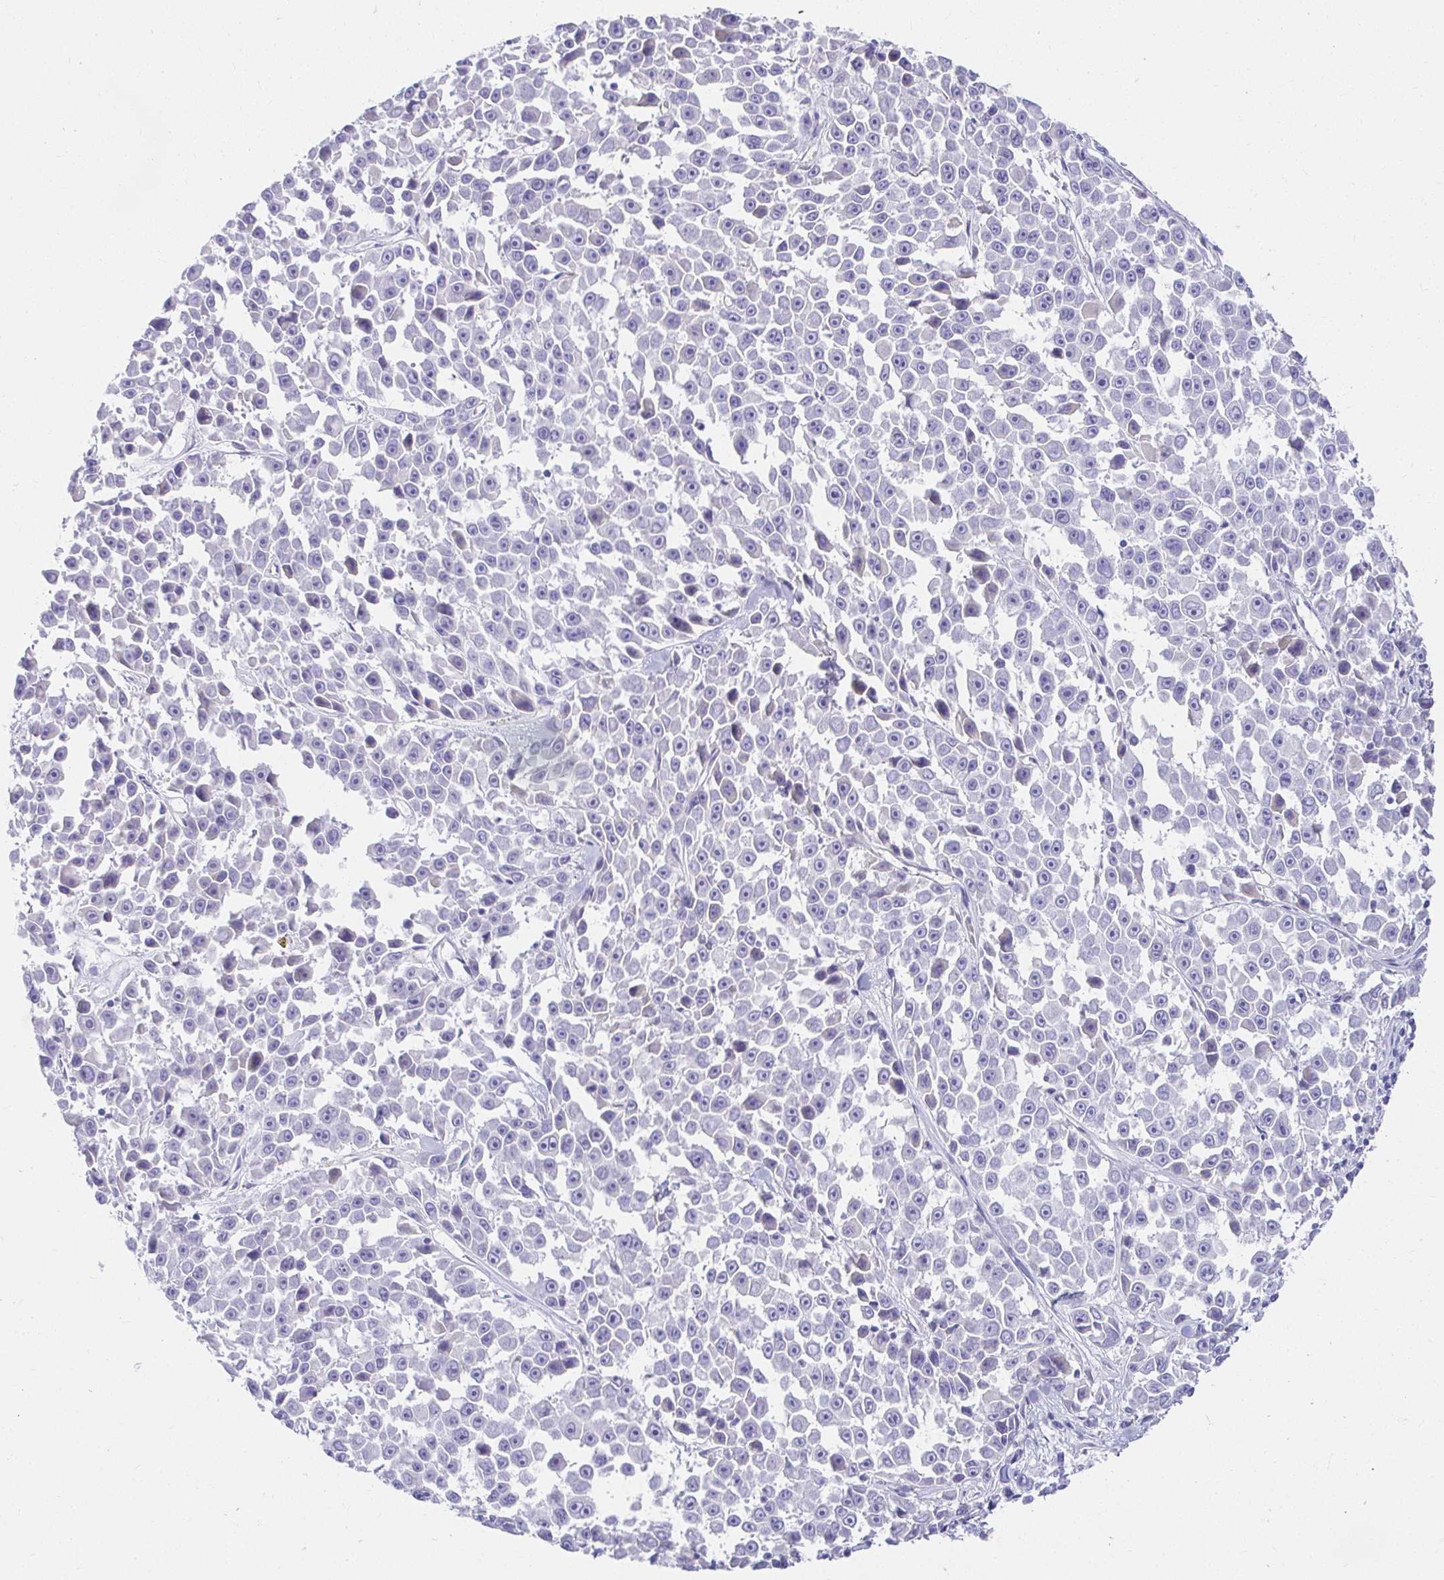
{"staining": {"intensity": "negative", "quantity": "none", "location": "none"}, "tissue": "melanoma", "cell_type": "Tumor cells", "image_type": "cancer", "snomed": [{"axis": "morphology", "description": "Malignant melanoma, NOS"}, {"axis": "topography", "description": "Skin"}], "caption": "The micrograph shows no staining of tumor cells in malignant melanoma. (DAB immunohistochemistry, high magnification).", "gene": "VGLL1", "patient": {"sex": "female", "age": 66}}